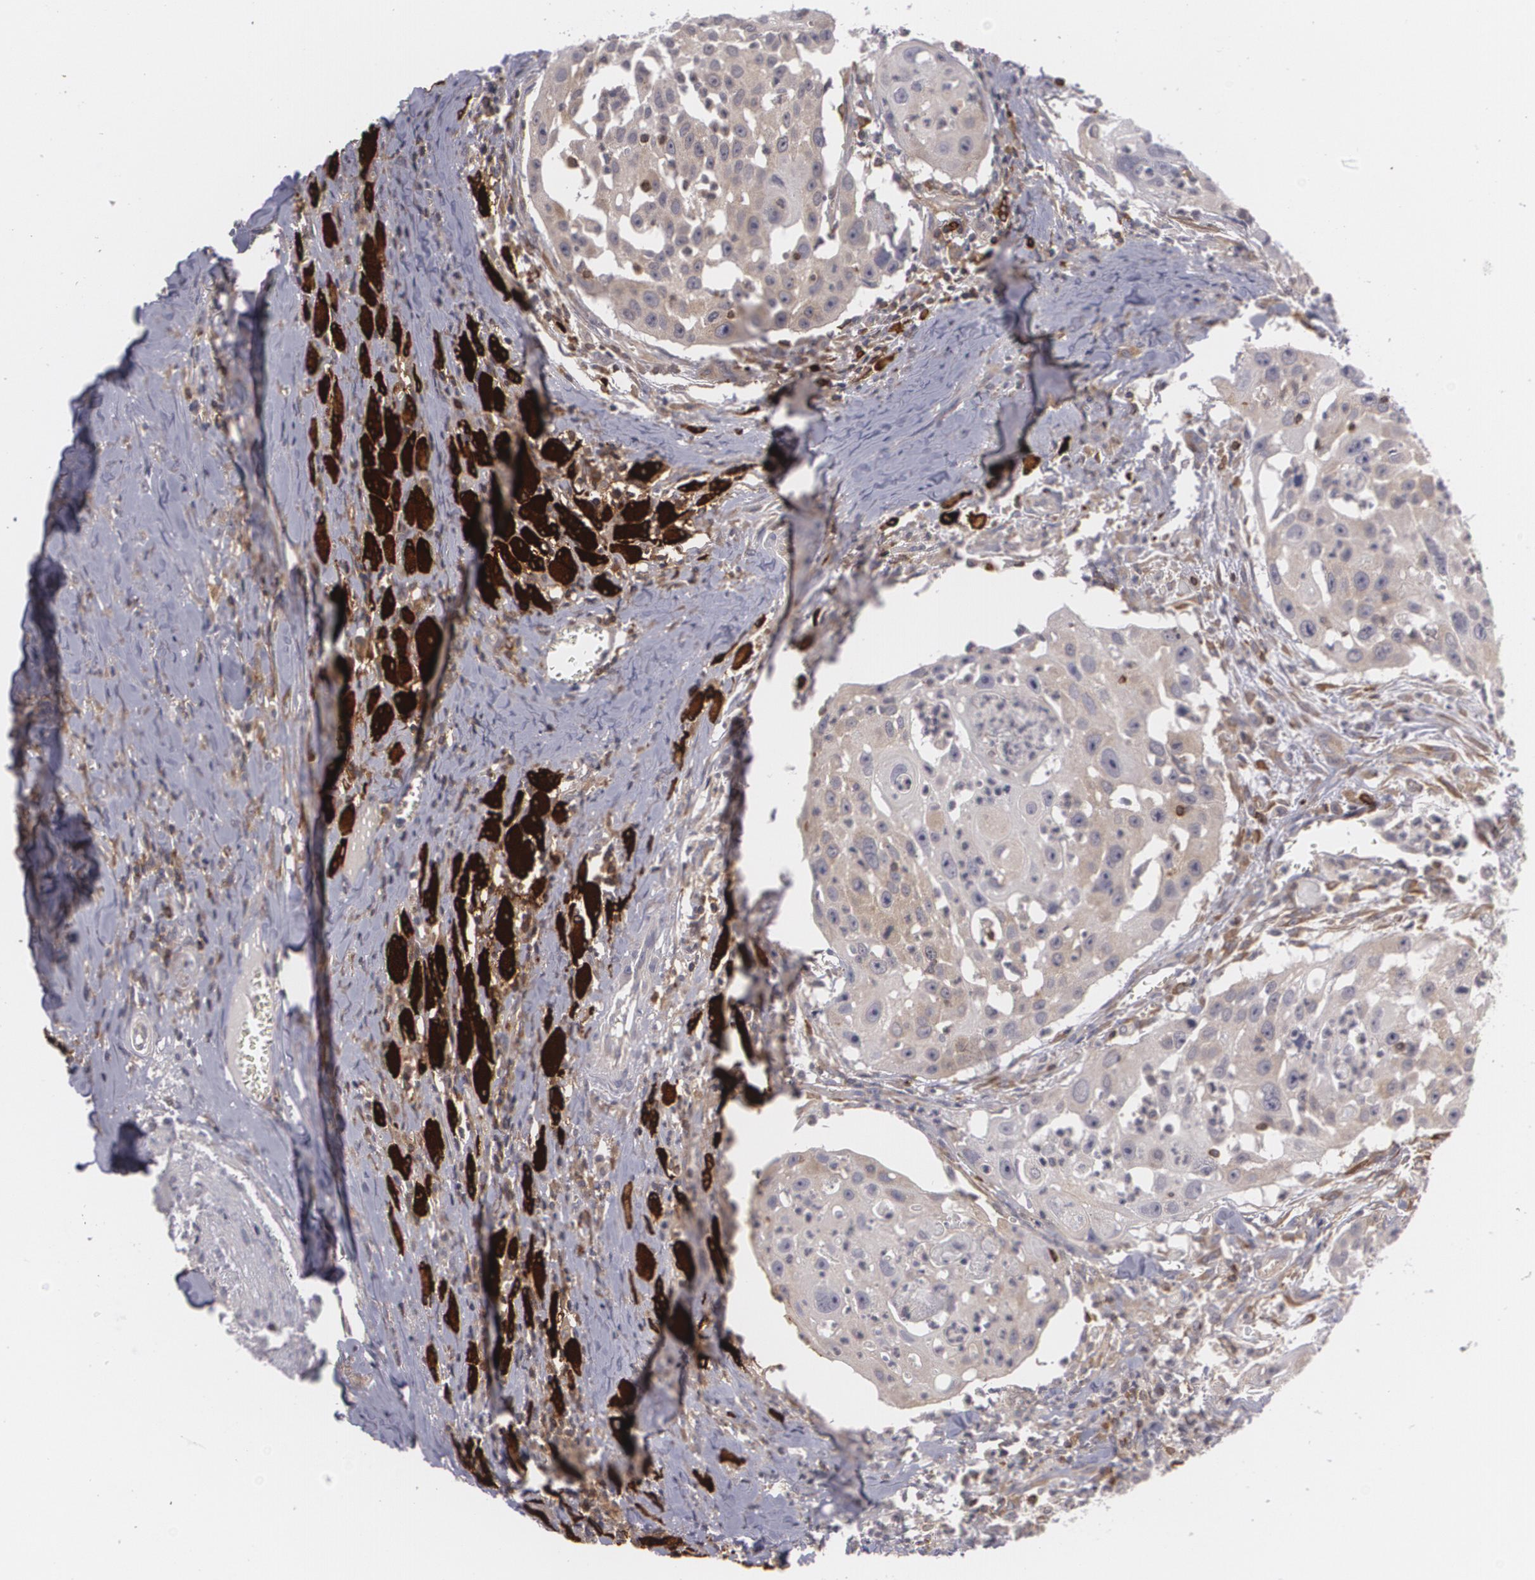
{"staining": {"intensity": "weak", "quantity": "25%-75%", "location": "cytoplasmic/membranous"}, "tissue": "head and neck cancer", "cell_type": "Tumor cells", "image_type": "cancer", "snomed": [{"axis": "morphology", "description": "Squamous cell carcinoma, NOS"}, {"axis": "topography", "description": "Head-Neck"}], "caption": "A high-resolution photomicrograph shows IHC staining of squamous cell carcinoma (head and neck), which demonstrates weak cytoplasmic/membranous expression in approximately 25%-75% of tumor cells.", "gene": "BIN1", "patient": {"sex": "male", "age": 64}}